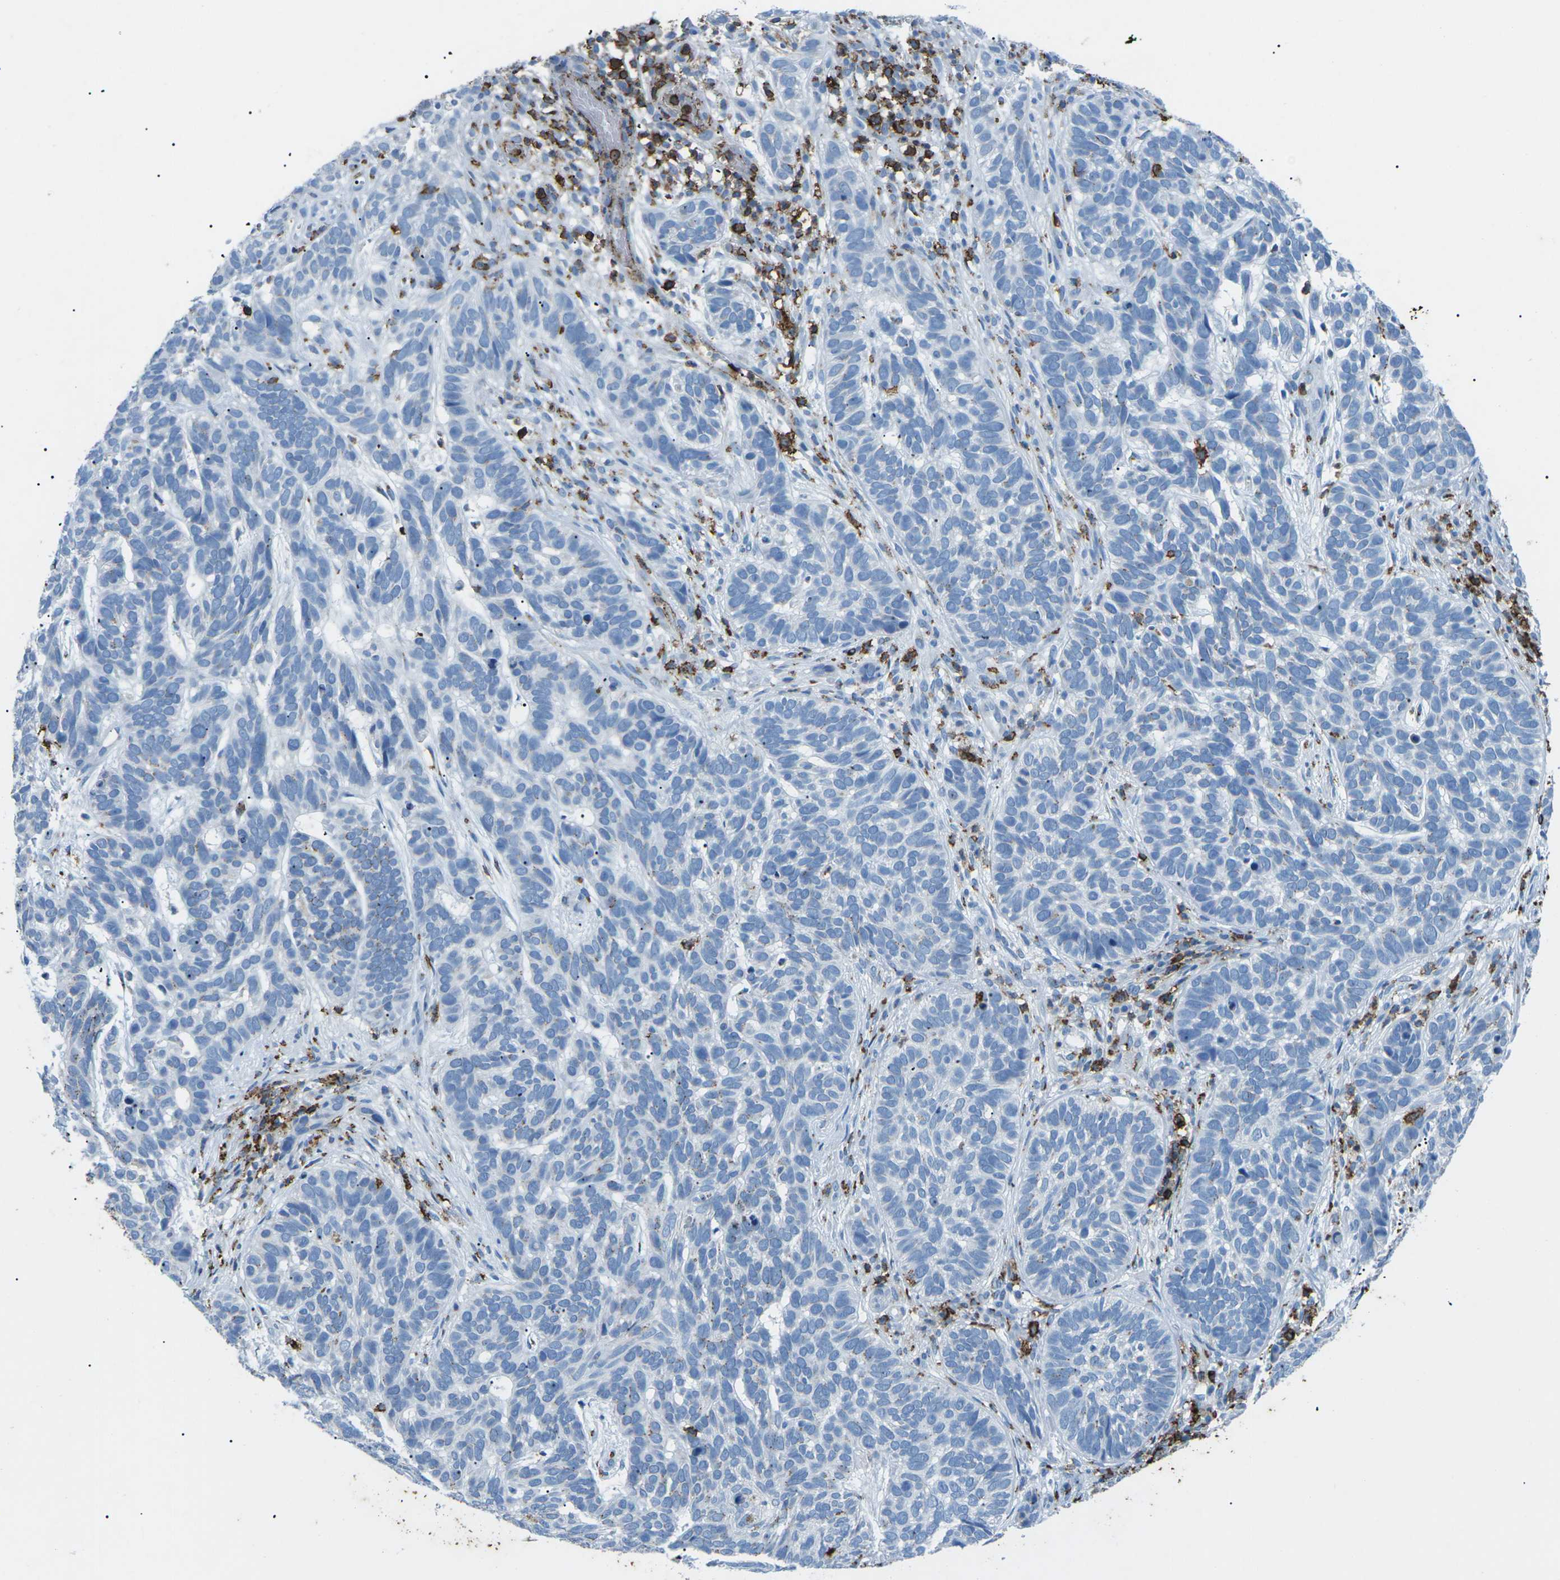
{"staining": {"intensity": "negative", "quantity": "none", "location": "none"}, "tissue": "skin cancer", "cell_type": "Tumor cells", "image_type": "cancer", "snomed": [{"axis": "morphology", "description": "Basal cell carcinoma"}, {"axis": "topography", "description": "Skin"}], "caption": "An immunohistochemistry photomicrograph of skin cancer (basal cell carcinoma) is shown. There is no staining in tumor cells of skin cancer (basal cell carcinoma).", "gene": "CTAGE1", "patient": {"sex": "male", "age": 87}}